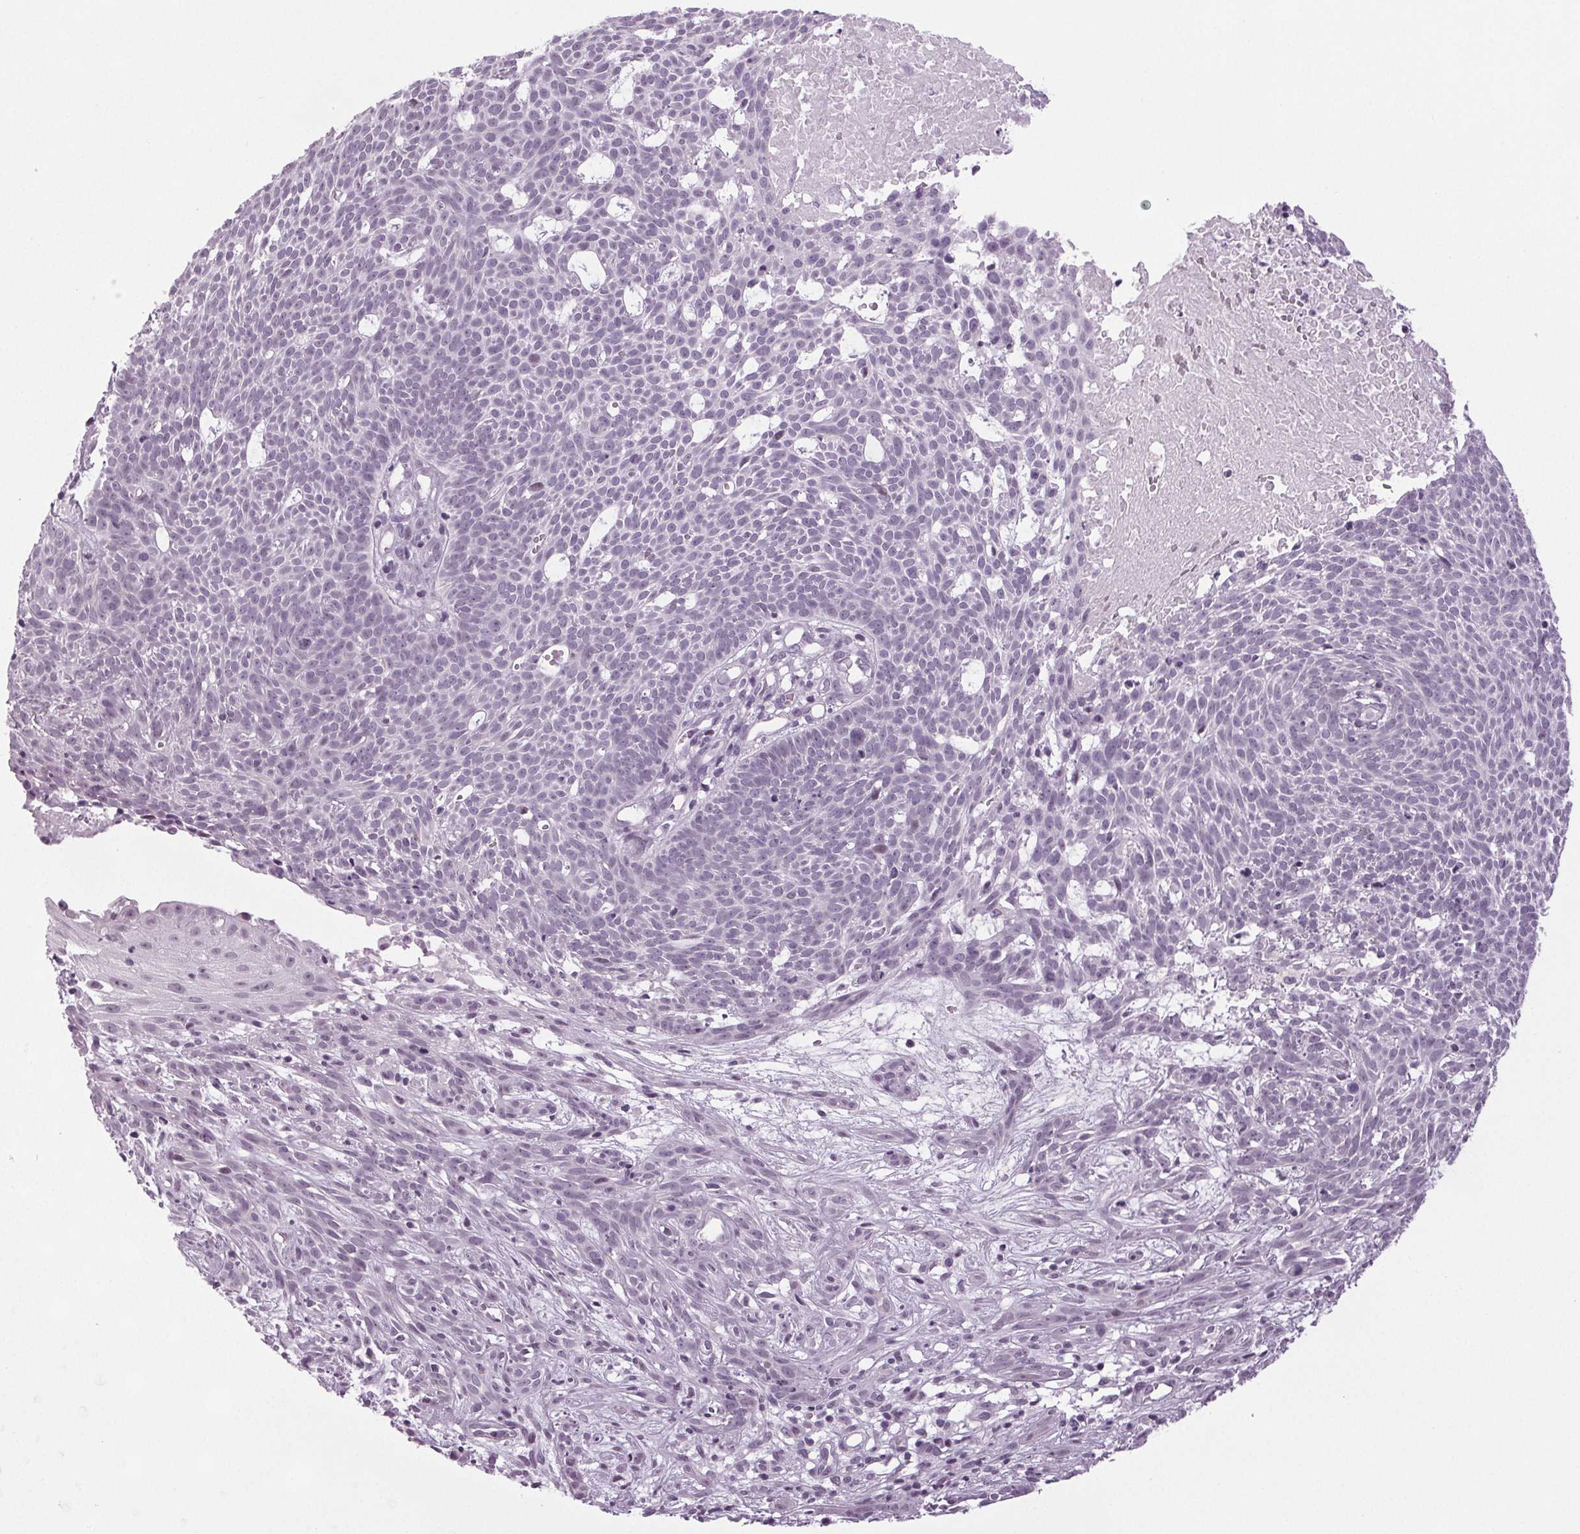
{"staining": {"intensity": "negative", "quantity": "none", "location": "none"}, "tissue": "skin cancer", "cell_type": "Tumor cells", "image_type": "cancer", "snomed": [{"axis": "morphology", "description": "Basal cell carcinoma"}, {"axis": "topography", "description": "Skin"}], "caption": "This image is of skin cancer stained with immunohistochemistry (IHC) to label a protein in brown with the nuclei are counter-stained blue. There is no staining in tumor cells.", "gene": "IGF2BP1", "patient": {"sex": "male", "age": 59}}